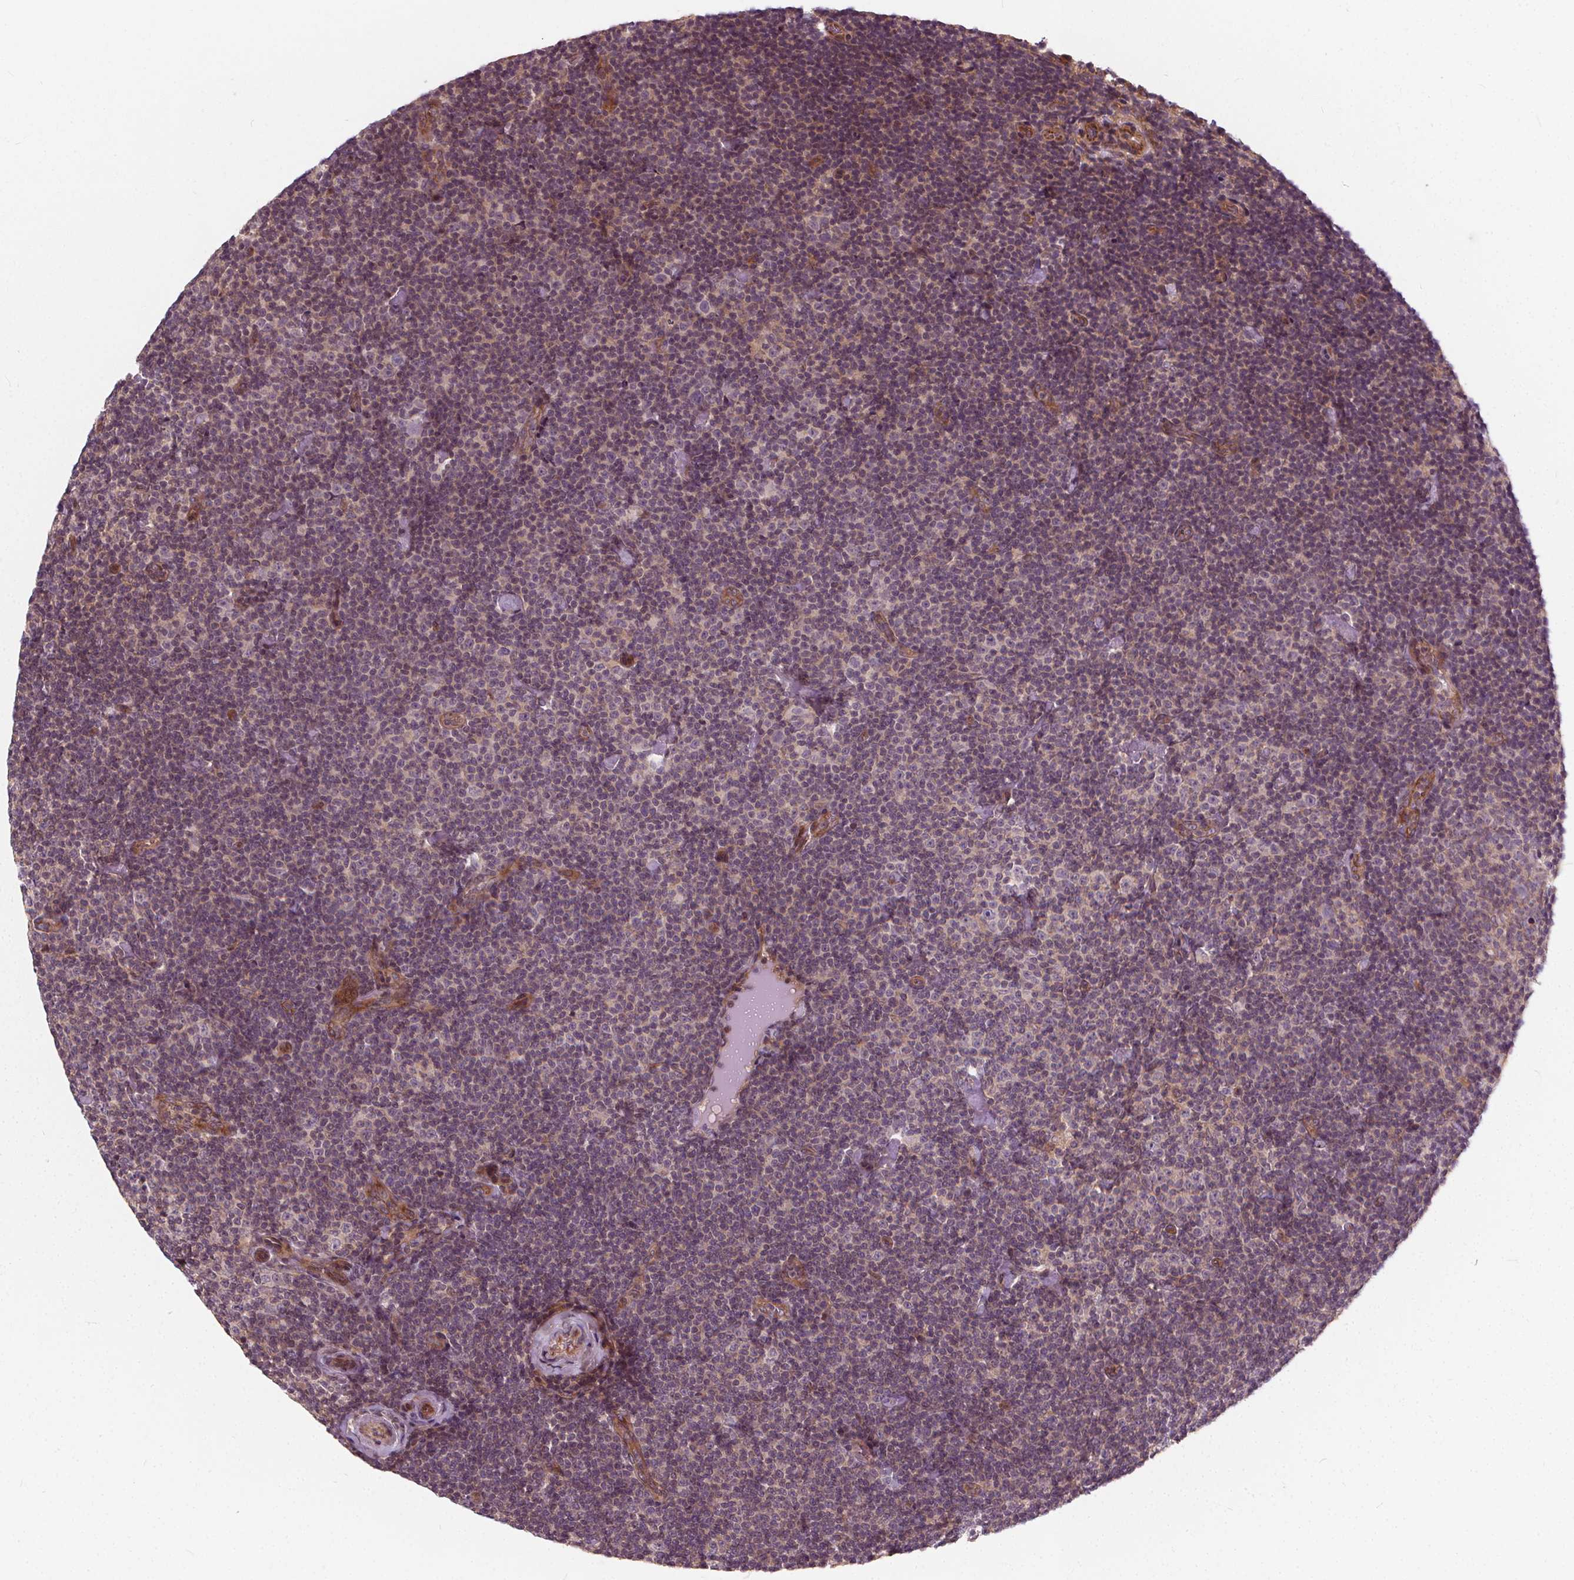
{"staining": {"intensity": "negative", "quantity": "none", "location": "none"}, "tissue": "lymphoma", "cell_type": "Tumor cells", "image_type": "cancer", "snomed": [{"axis": "morphology", "description": "Malignant lymphoma, non-Hodgkin's type, Low grade"}, {"axis": "topography", "description": "Lymph node"}], "caption": "Tumor cells are negative for protein expression in human lymphoma.", "gene": "INPP5E", "patient": {"sex": "male", "age": 81}}